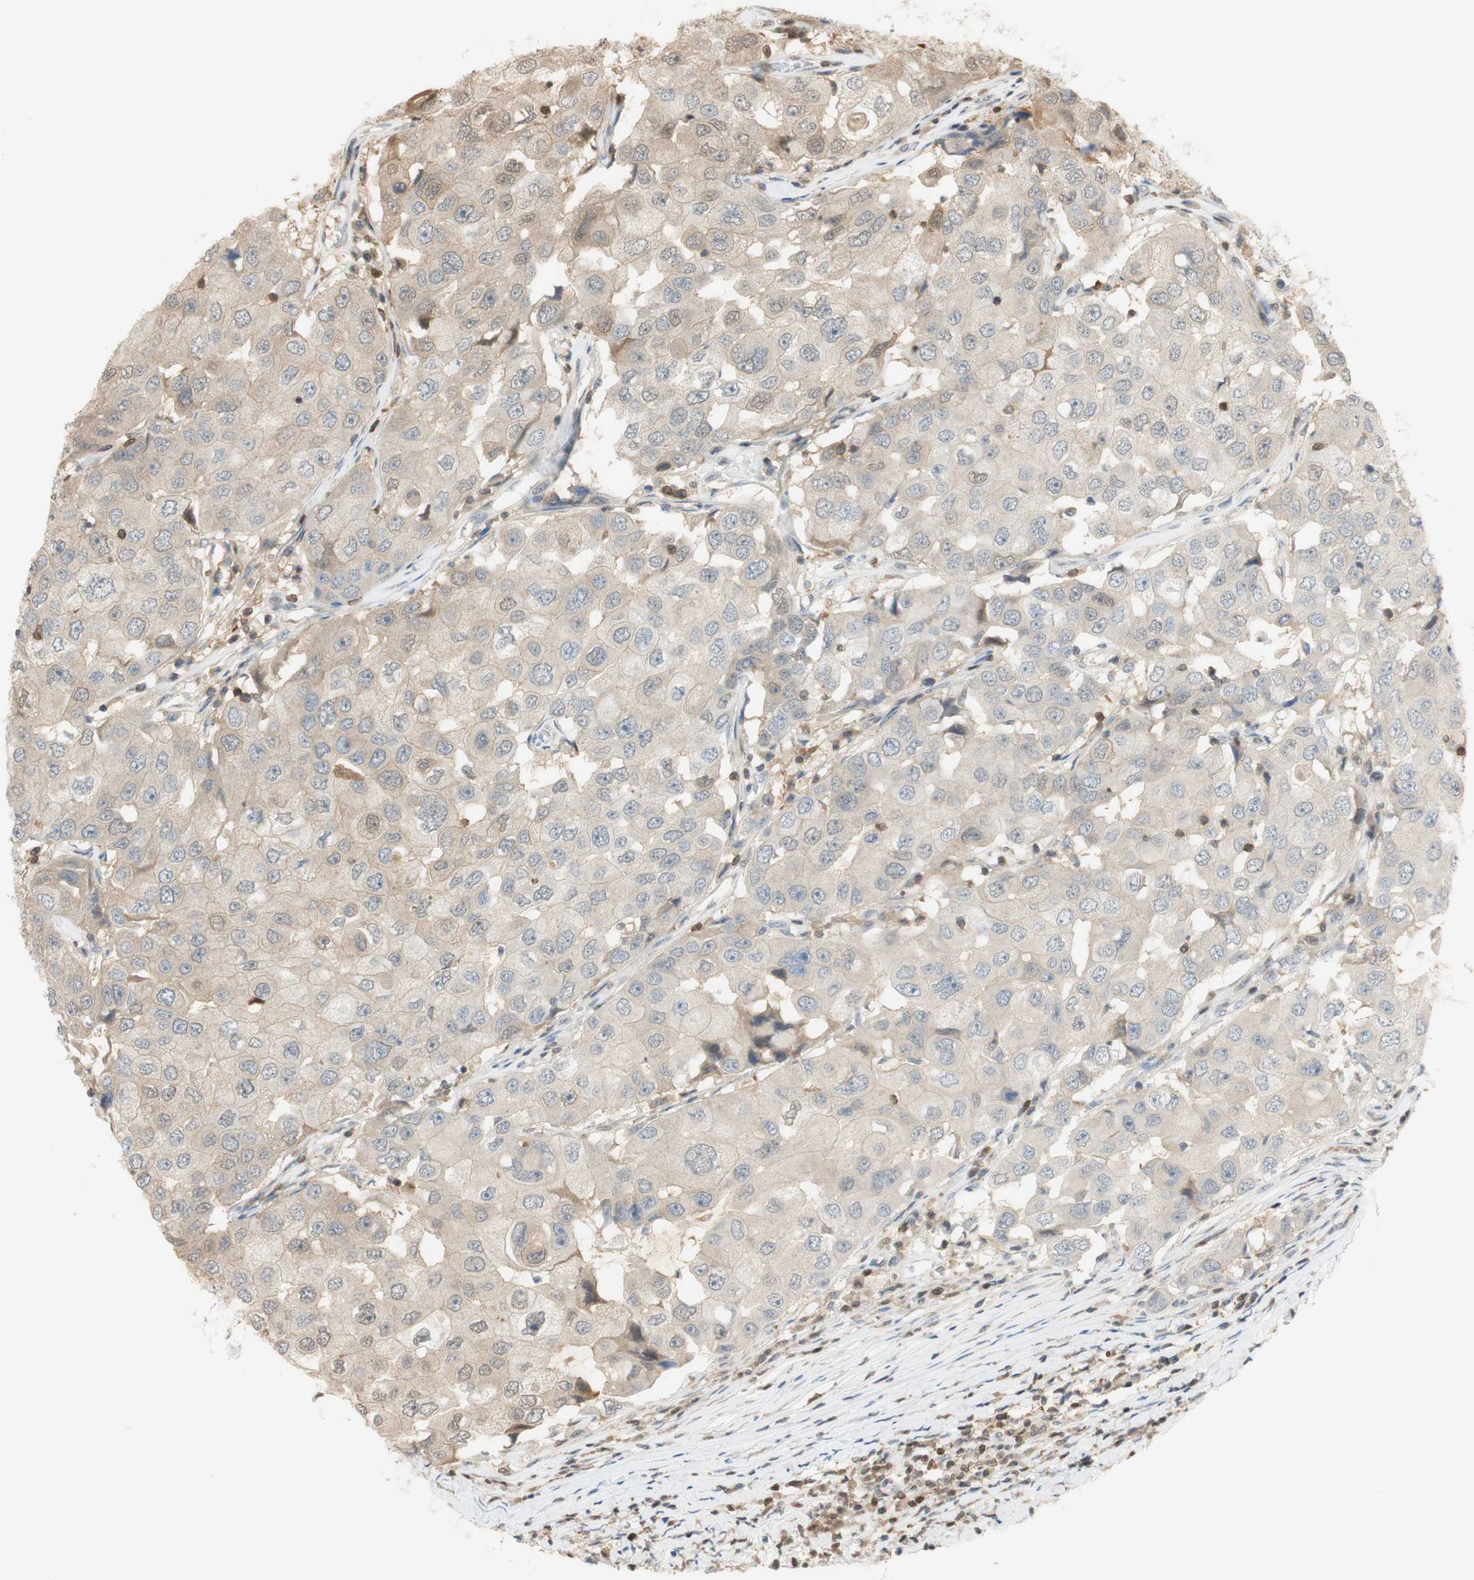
{"staining": {"intensity": "weak", "quantity": "25%-75%", "location": "cytoplasmic/membranous,nuclear"}, "tissue": "breast cancer", "cell_type": "Tumor cells", "image_type": "cancer", "snomed": [{"axis": "morphology", "description": "Duct carcinoma"}, {"axis": "topography", "description": "Breast"}], "caption": "Intraductal carcinoma (breast) was stained to show a protein in brown. There is low levels of weak cytoplasmic/membranous and nuclear positivity in about 25%-75% of tumor cells.", "gene": "NAP1L4", "patient": {"sex": "female", "age": 27}}